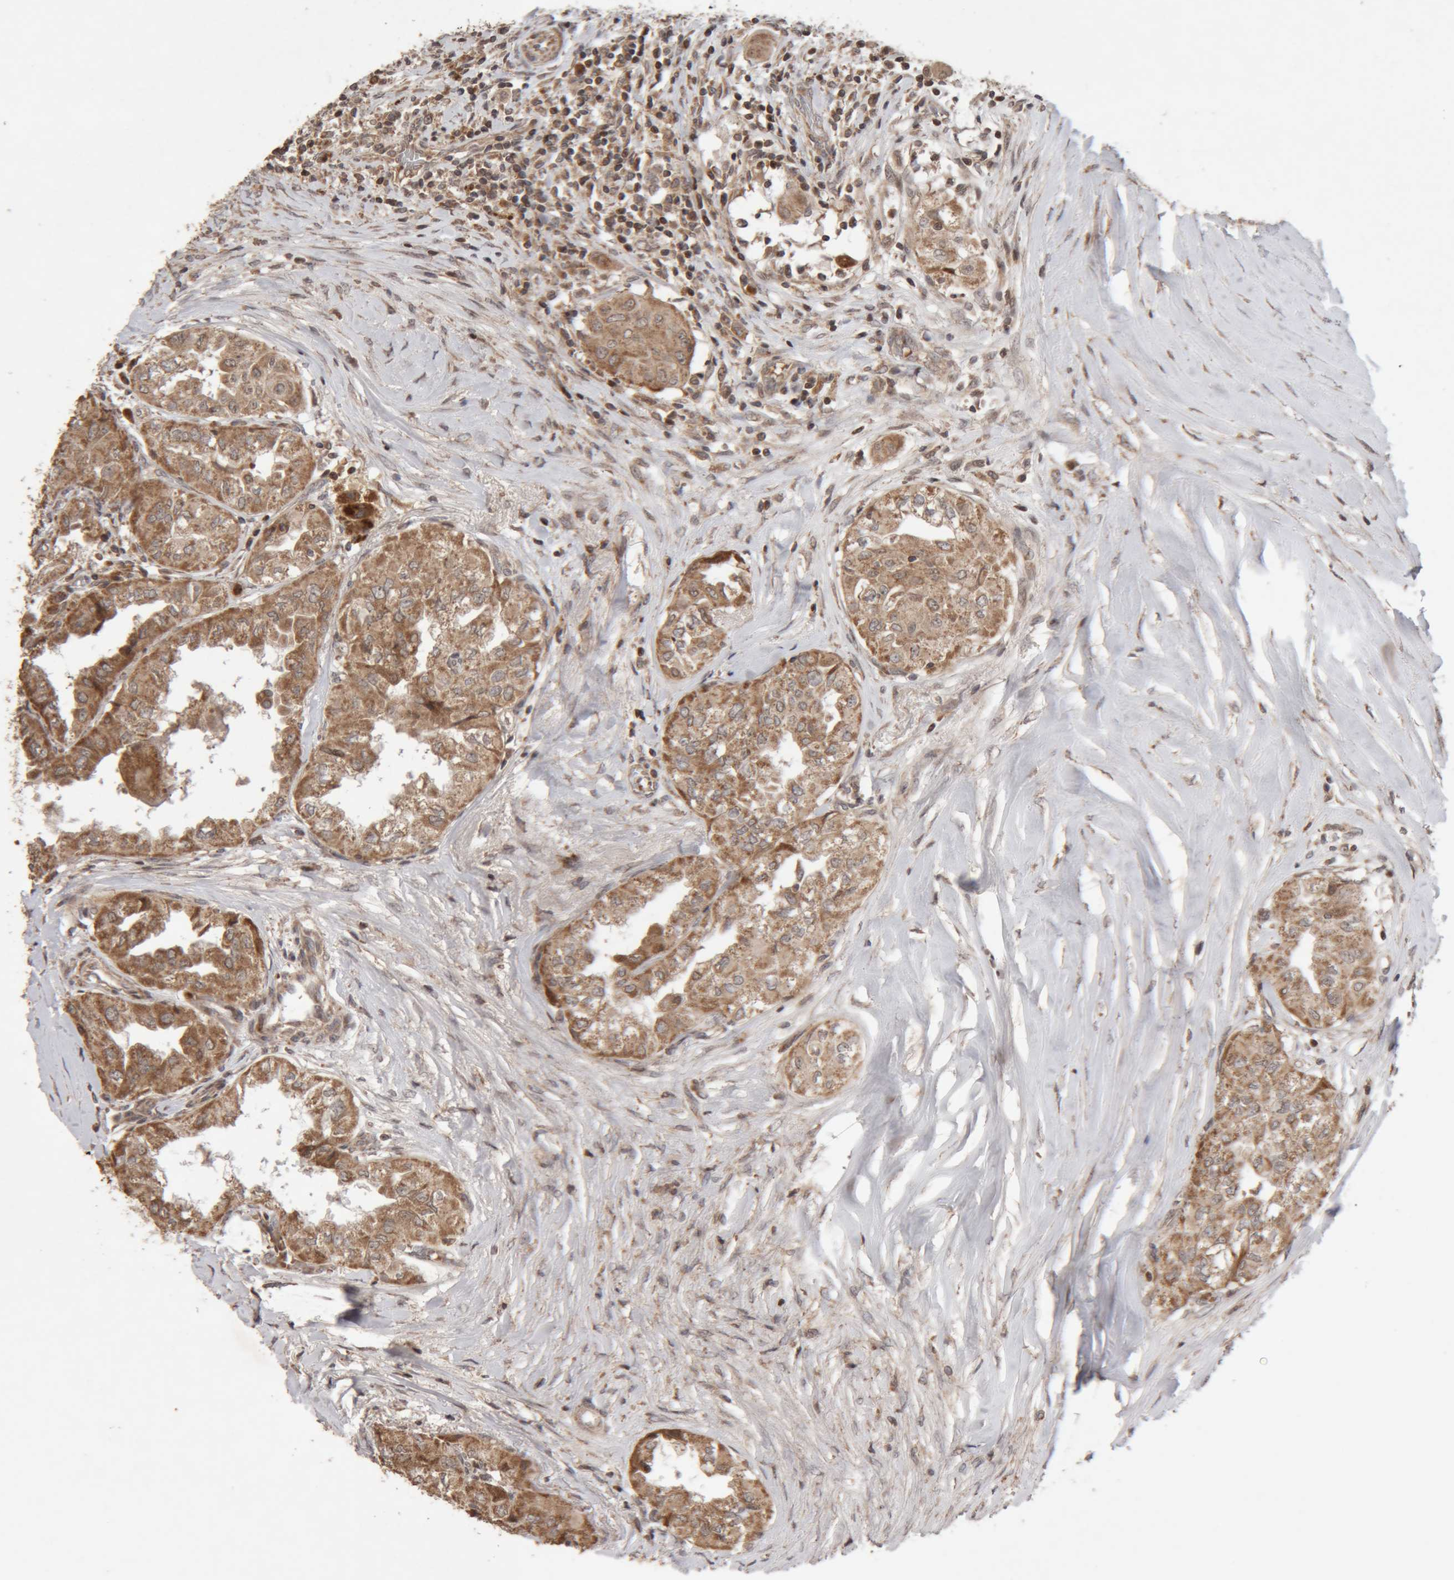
{"staining": {"intensity": "moderate", "quantity": ">75%", "location": "cytoplasmic/membranous"}, "tissue": "thyroid cancer", "cell_type": "Tumor cells", "image_type": "cancer", "snomed": [{"axis": "morphology", "description": "Papillary adenocarcinoma, NOS"}, {"axis": "topography", "description": "Thyroid gland"}], "caption": "This is an image of immunohistochemistry (IHC) staining of thyroid cancer, which shows moderate staining in the cytoplasmic/membranous of tumor cells.", "gene": "KIF21B", "patient": {"sex": "female", "age": 59}}